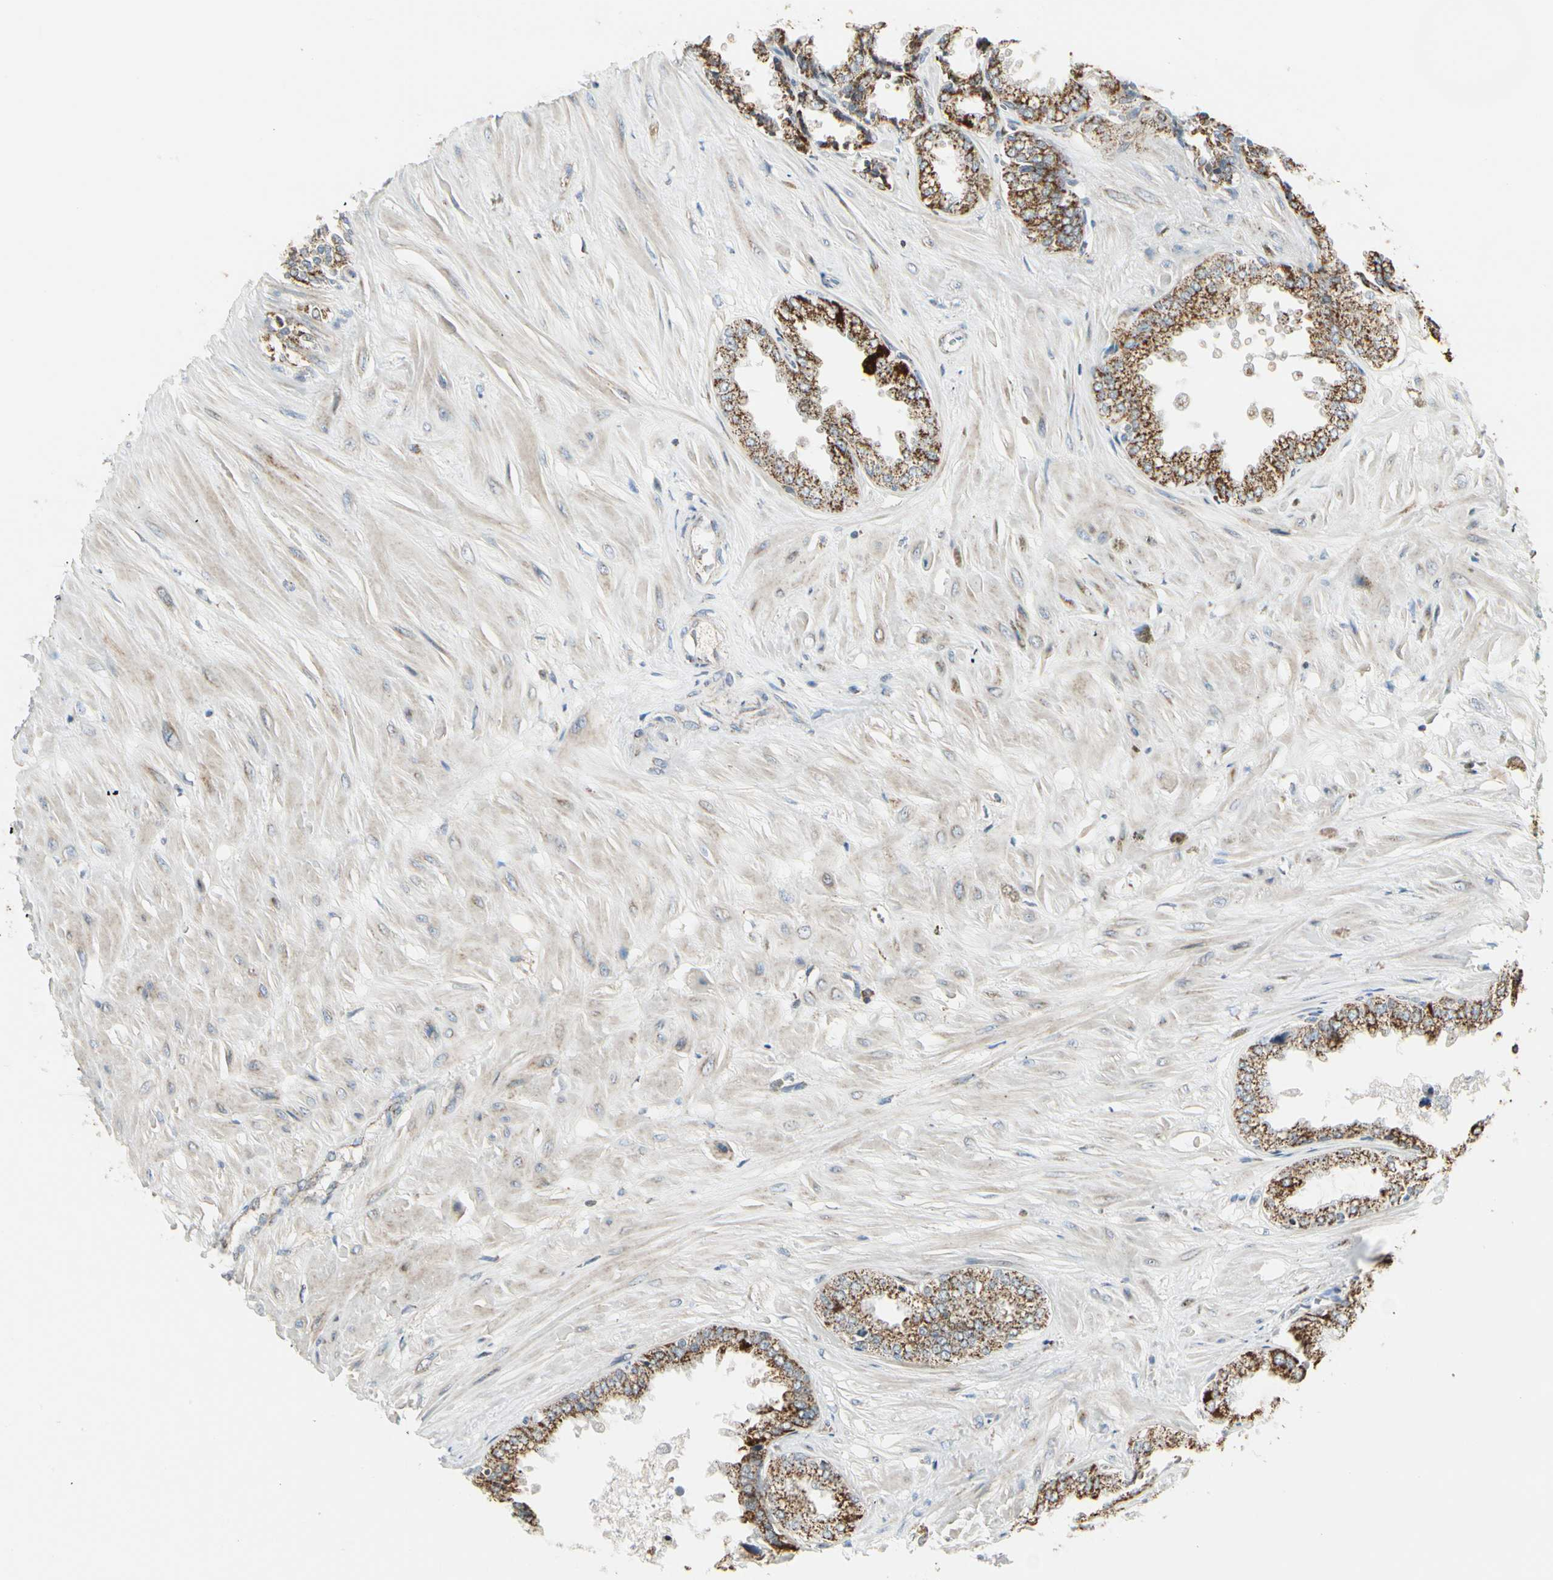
{"staining": {"intensity": "strong", "quantity": ">75%", "location": "cytoplasmic/membranous"}, "tissue": "seminal vesicle", "cell_type": "Glandular cells", "image_type": "normal", "snomed": [{"axis": "morphology", "description": "Normal tissue, NOS"}, {"axis": "topography", "description": "Seminal veicle"}], "caption": "Benign seminal vesicle shows strong cytoplasmic/membranous staining in about >75% of glandular cells (Brightfield microscopy of DAB IHC at high magnification)..", "gene": "ANKS6", "patient": {"sex": "male", "age": 46}}